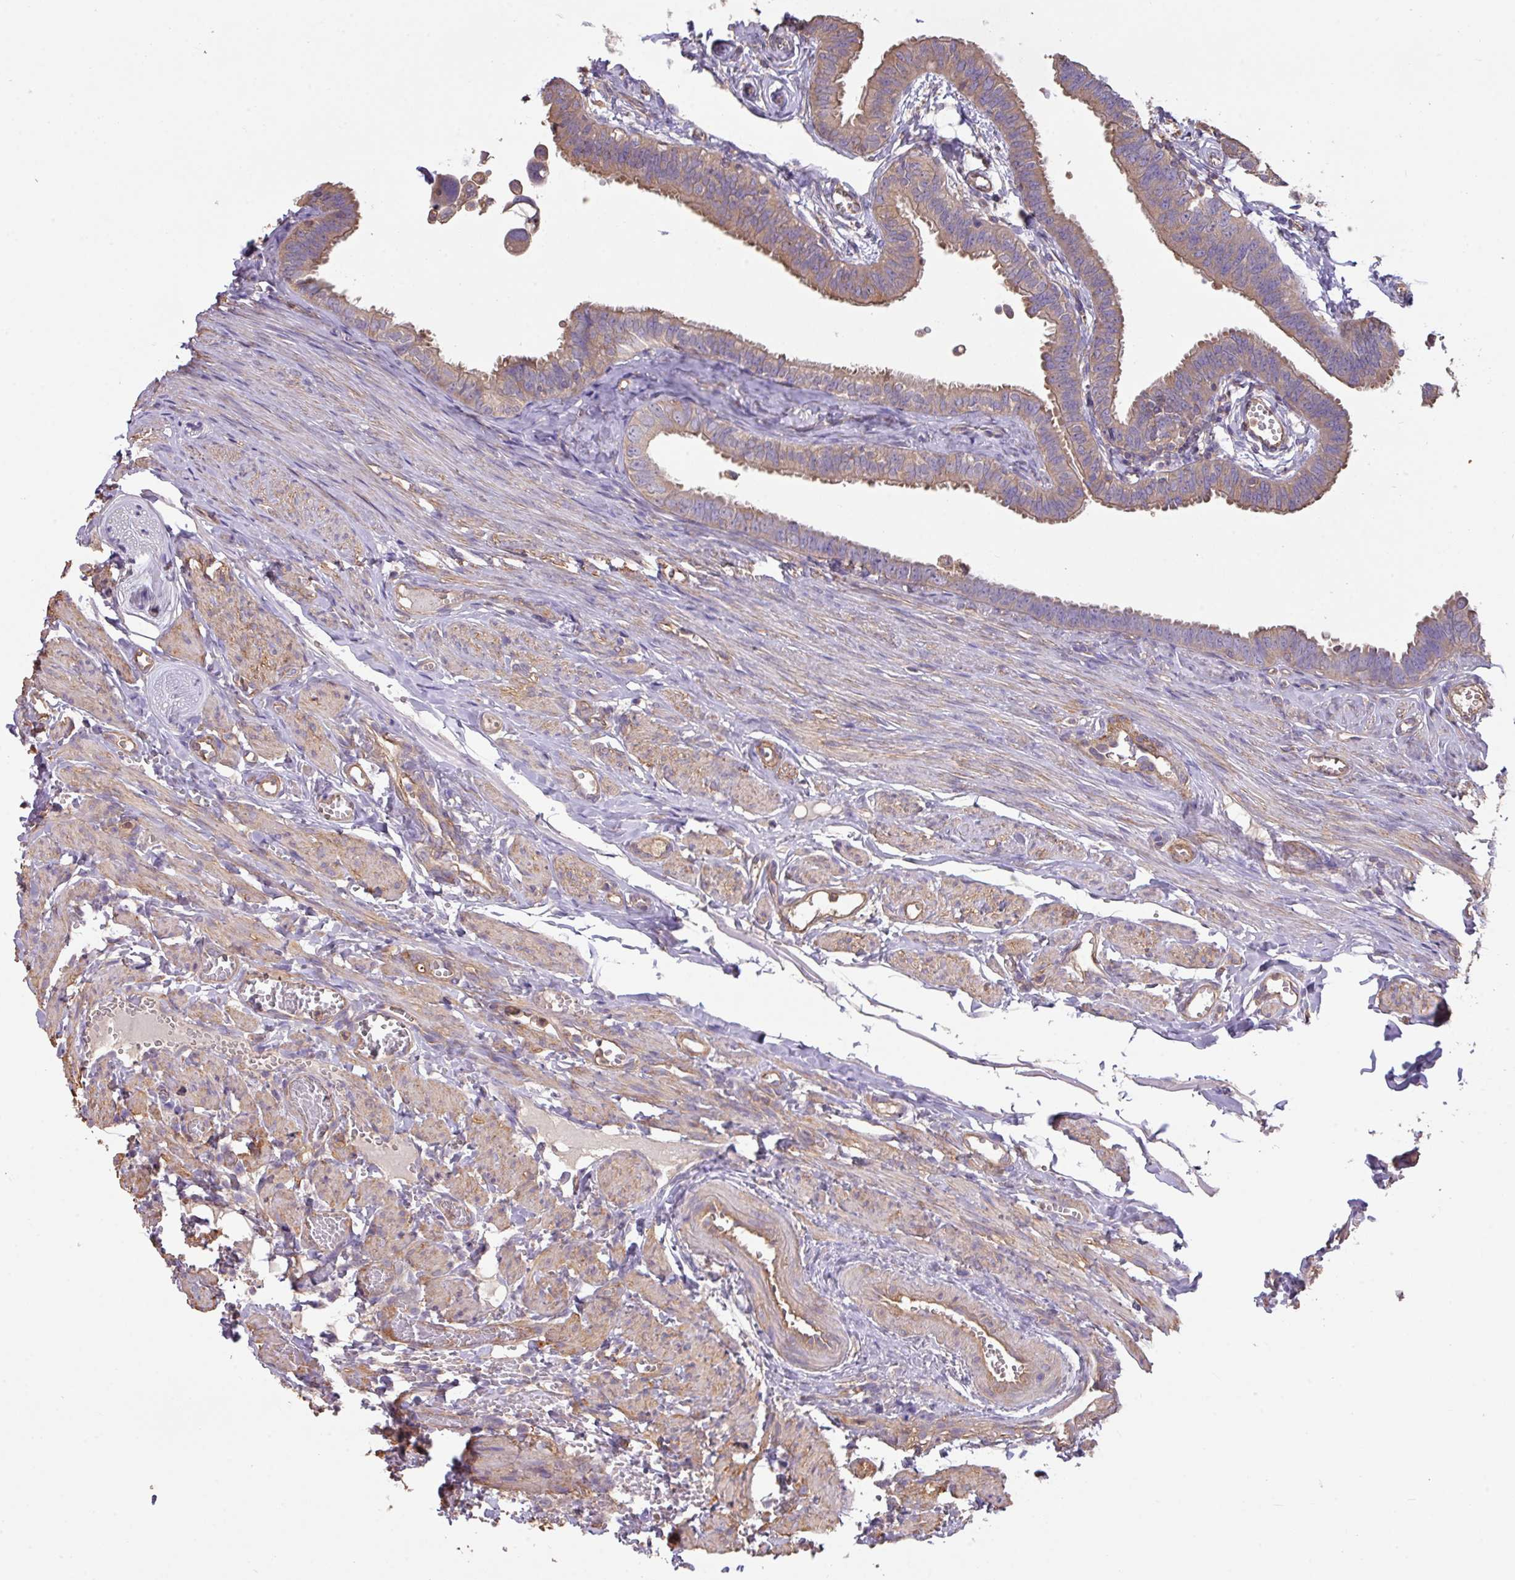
{"staining": {"intensity": "moderate", "quantity": ">75%", "location": "cytoplasmic/membranous"}, "tissue": "fallopian tube", "cell_type": "Glandular cells", "image_type": "normal", "snomed": [{"axis": "morphology", "description": "Normal tissue, NOS"}, {"axis": "morphology", "description": "Carcinoma, NOS"}, {"axis": "topography", "description": "Fallopian tube"}, {"axis": "topography", "description": "Ovary"}], "caption": "Immunohistochemical staining of benign fallopian tube displays medium levels of moderate cytoplasmic/membranous staining in approximately >75% of glandular cells.", "gene": "CALML4", "patient": {"sex": "female", "age": 59}}